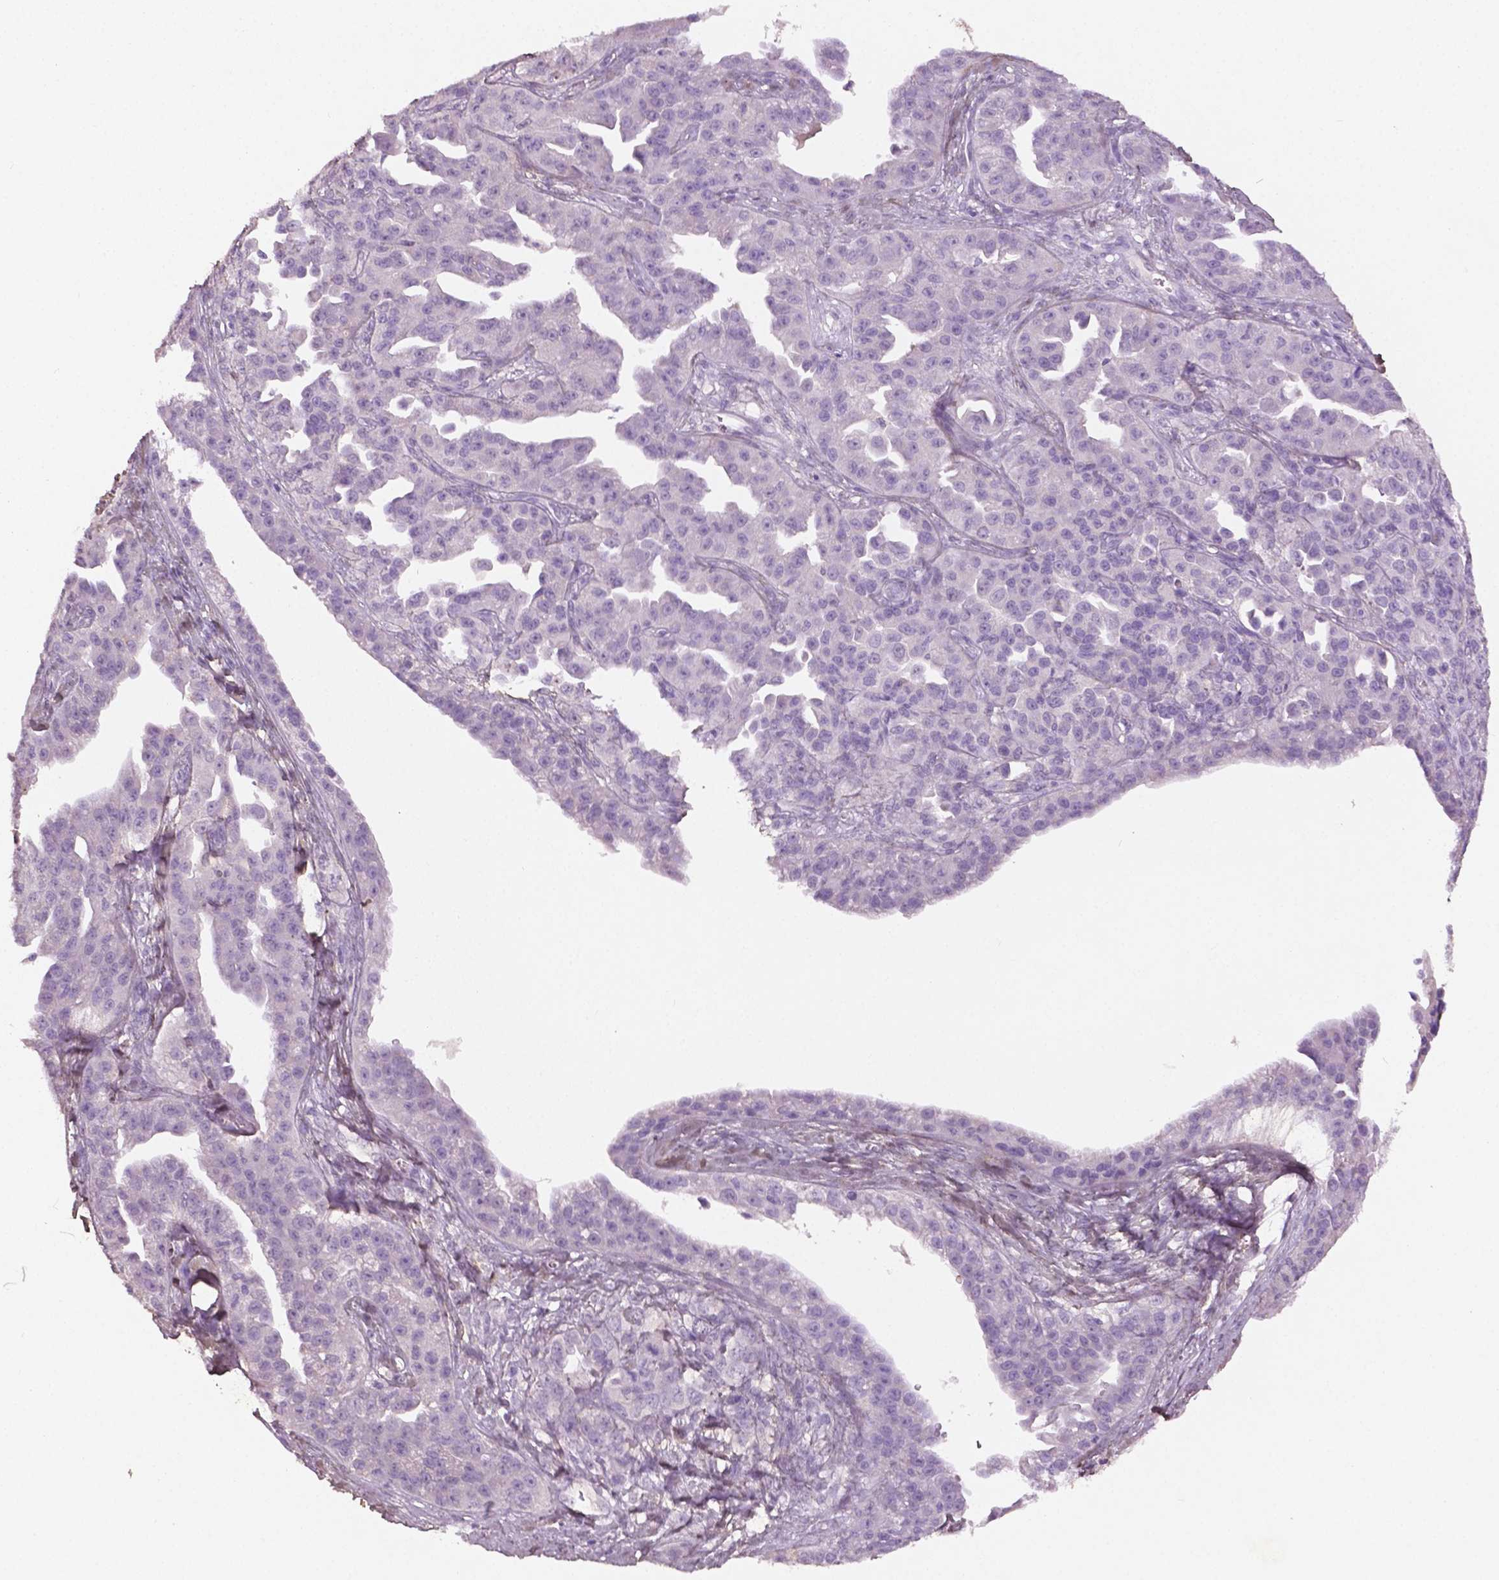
{"staining": {"intensity": "negative", "quantity": "none", "location": "none"}, "tissue": "ovarian cancer", "cell_type": "Tumor cells", "image_type": "cancer", "snomed": [{"axis": "morphology", "description": "Cystadenocarcinoma, serous, NOS"}, {"axis": "topography", "description": "Ovary"}], "caption": "Human ovarian cancer (serous cystadenocarcinoma) stained for a protein using immunohistochemistry (IHC) reveals no staining in tumor cells.", "gene": "DLG2", "patient": {"sex": "female", "age": 75}}